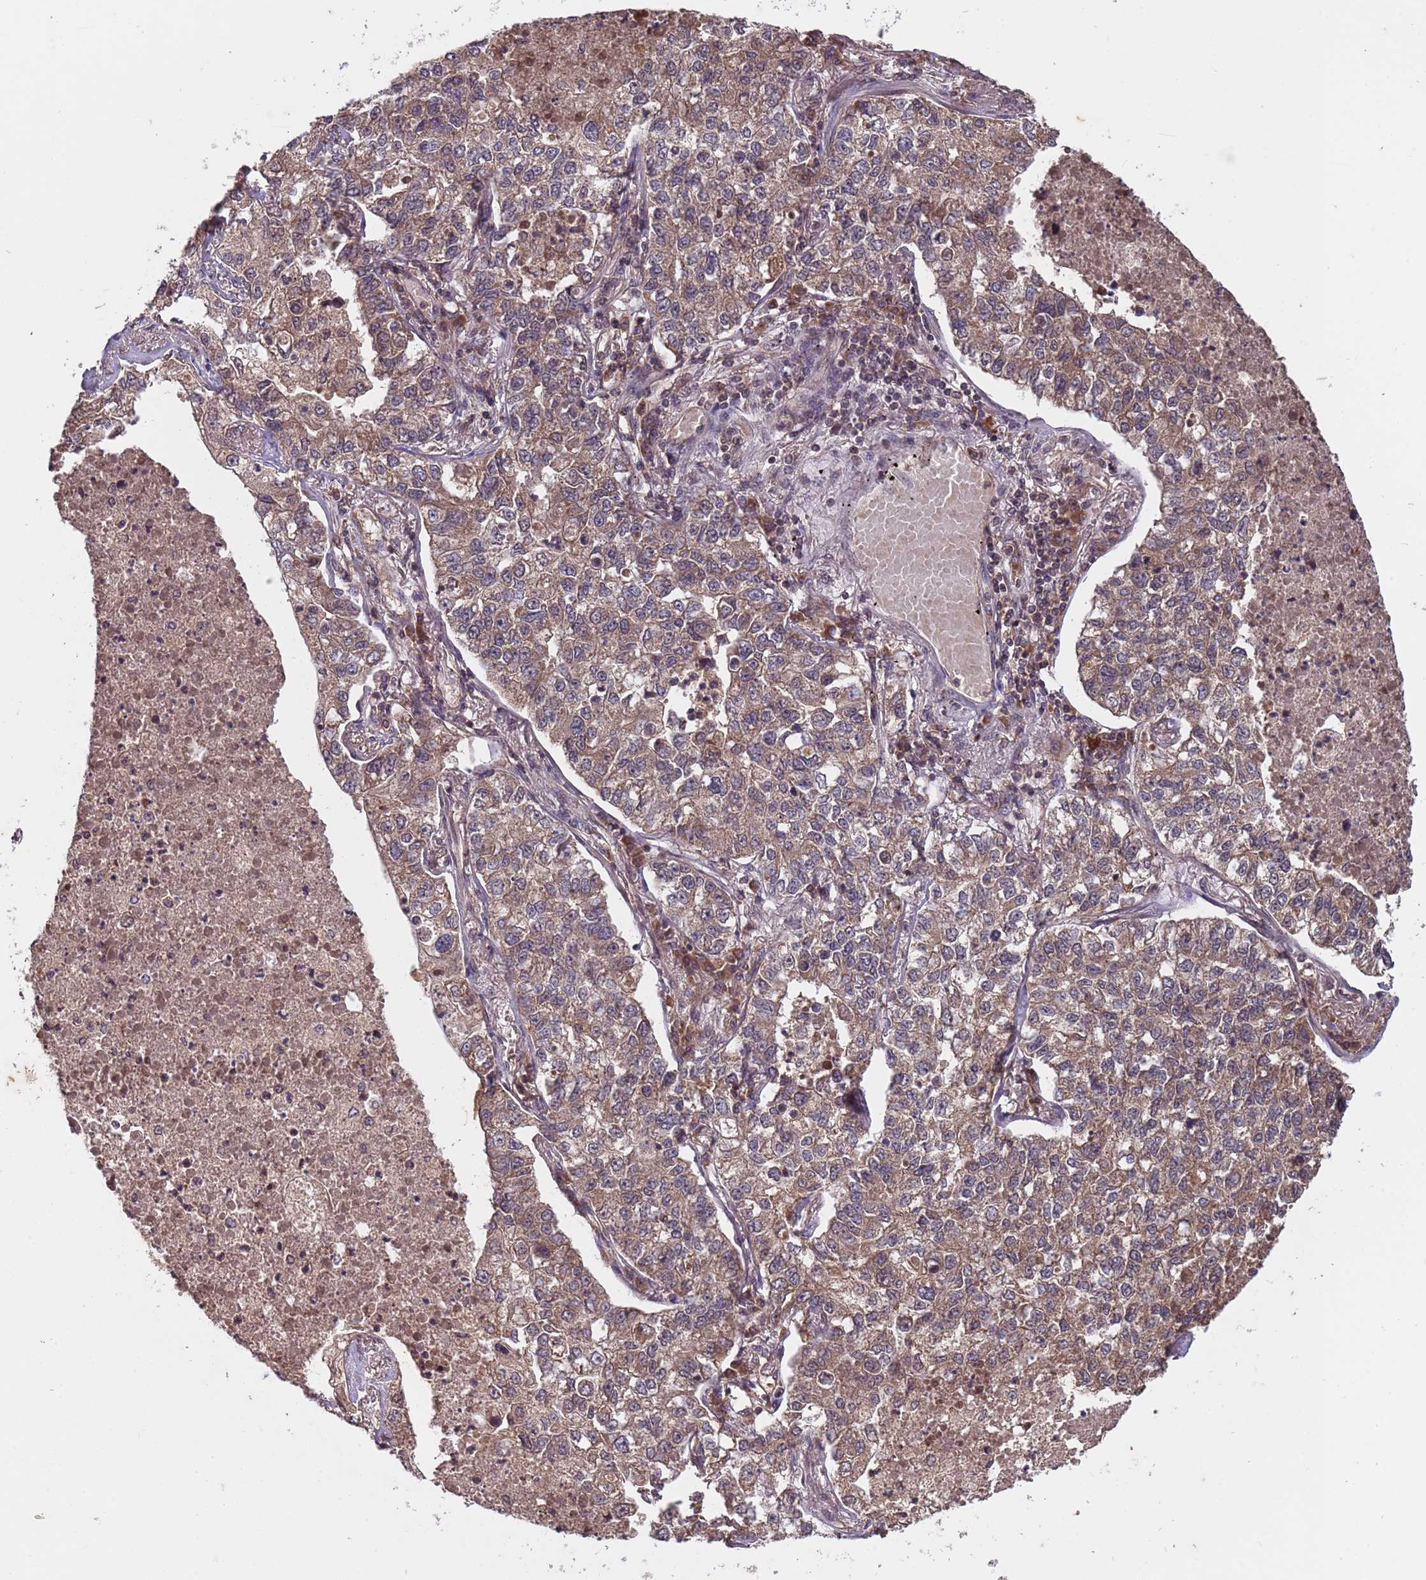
{"staining": {"intensity": "weak", "quantity": ">75%", "location": "cytoplasmic/membranous"}, "tissue": "lung cancer", "cell_type": "Tumor cells", "image_type": "cancer", "snomed": [{"axis": "morphology", "description": "Adenocarcinoma, NOS"}, {"axis": "topography", "description": "Lung"}], "caption": "Adenocarcinoma (lung) stained for a protein shows weak cytoplasmic/membranous positivity in tumor cells.", "gene": "ERI1", "patient": {"sex": "male", "age": 49}}